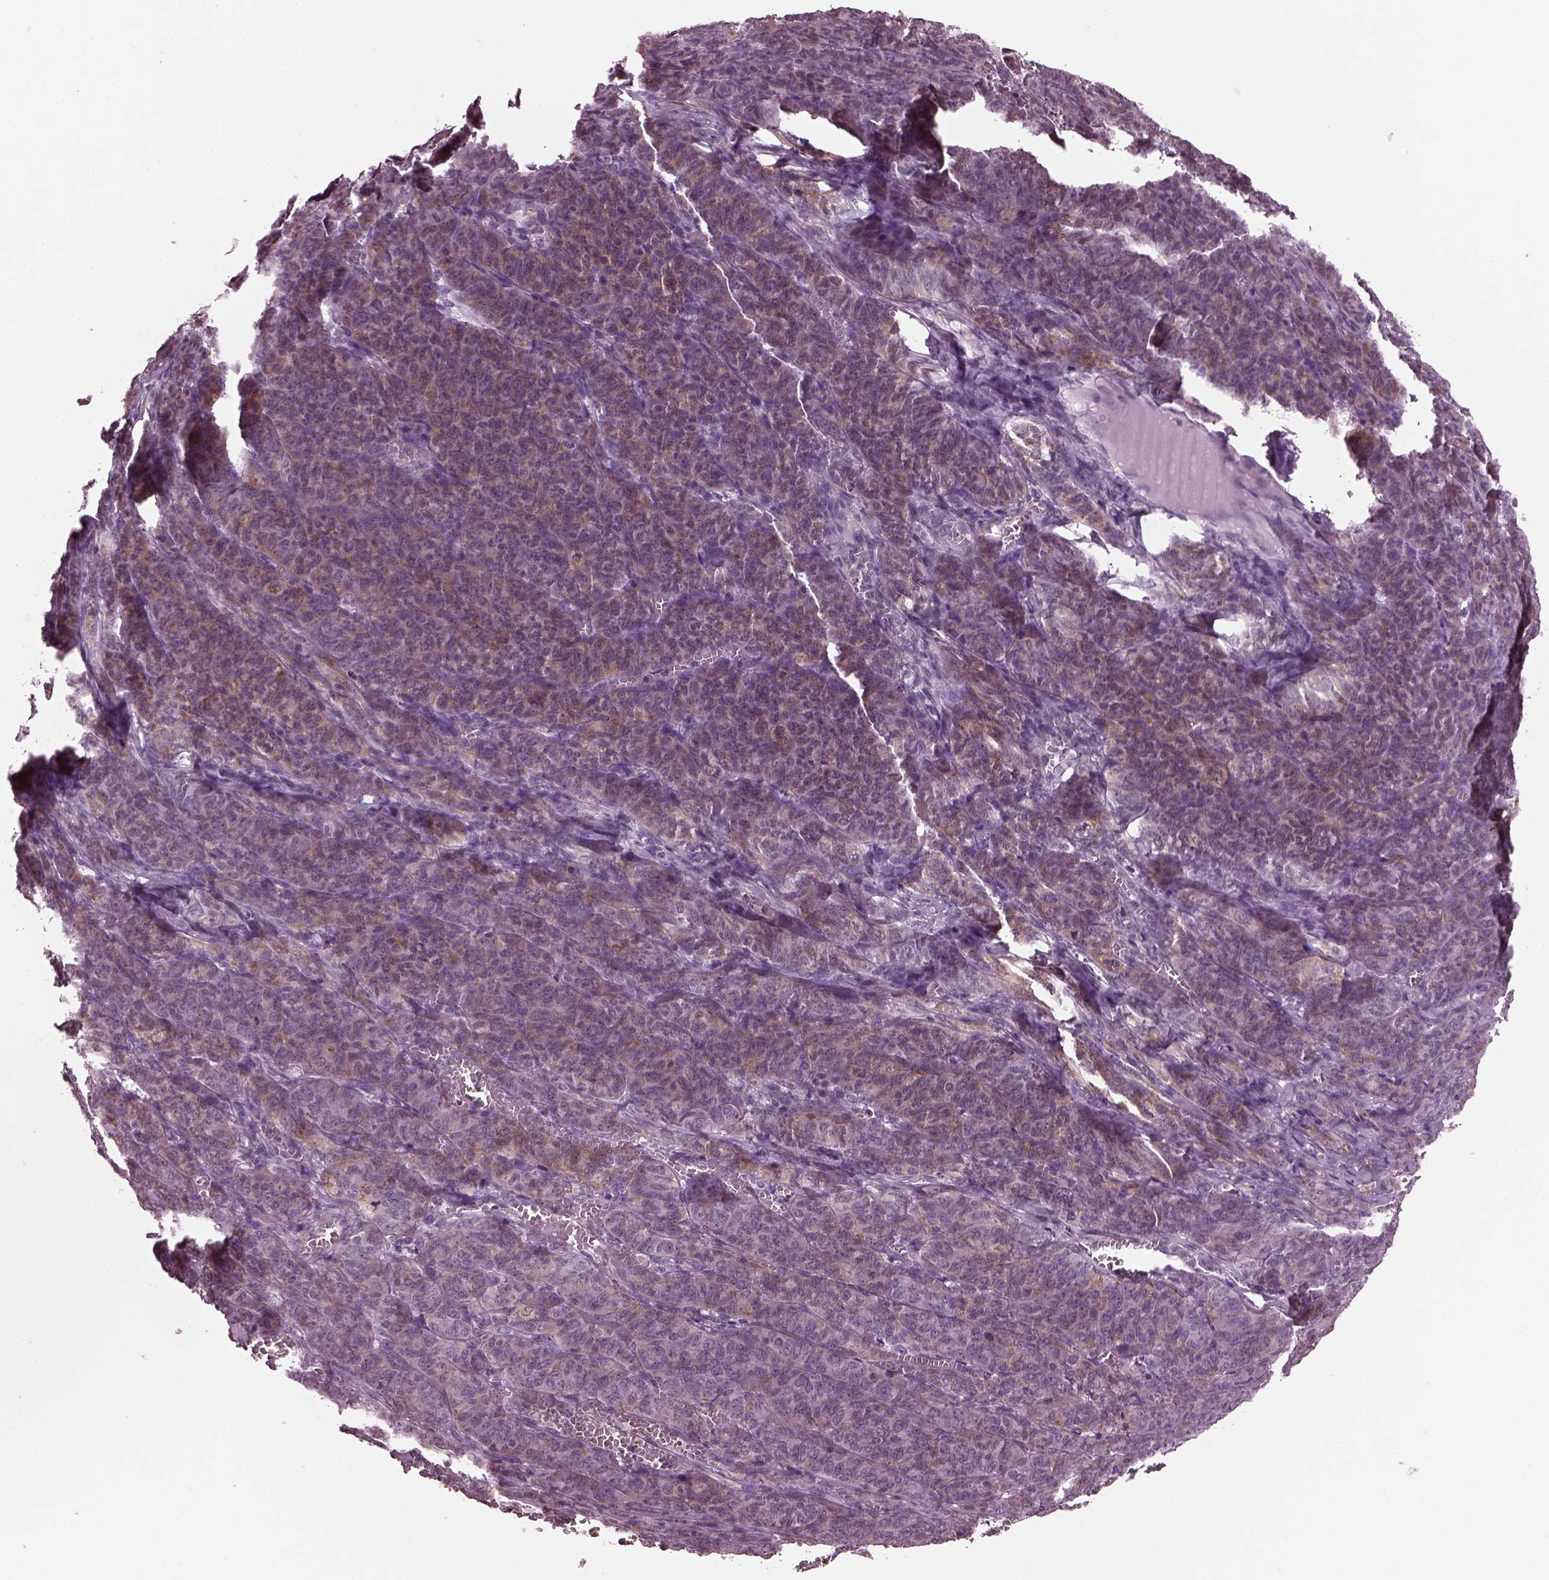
{"staining": {"intensity": "weak", "quantity": "25%-75%", "location": "cytoplasmic/membranous"}, "tissue": "ovarian cancer", "cell_type": "Tumor cells", "image_type": "cancer", "snomed": [{"axis": "morphology", "description": "Carcinoma, endometroid"}, {"axis": "topography", "description": "Ovary"}], "caption": "IHC photomicrograph of human ovarian endometroid carcinoma stained for a protein (brown), which shows low levels of weak cytoplasmic/membranous positivity in approximately 25%-75% of tumor cells.", "gene": "GDF11", "patient": {"sex": "female", "age": 80}}